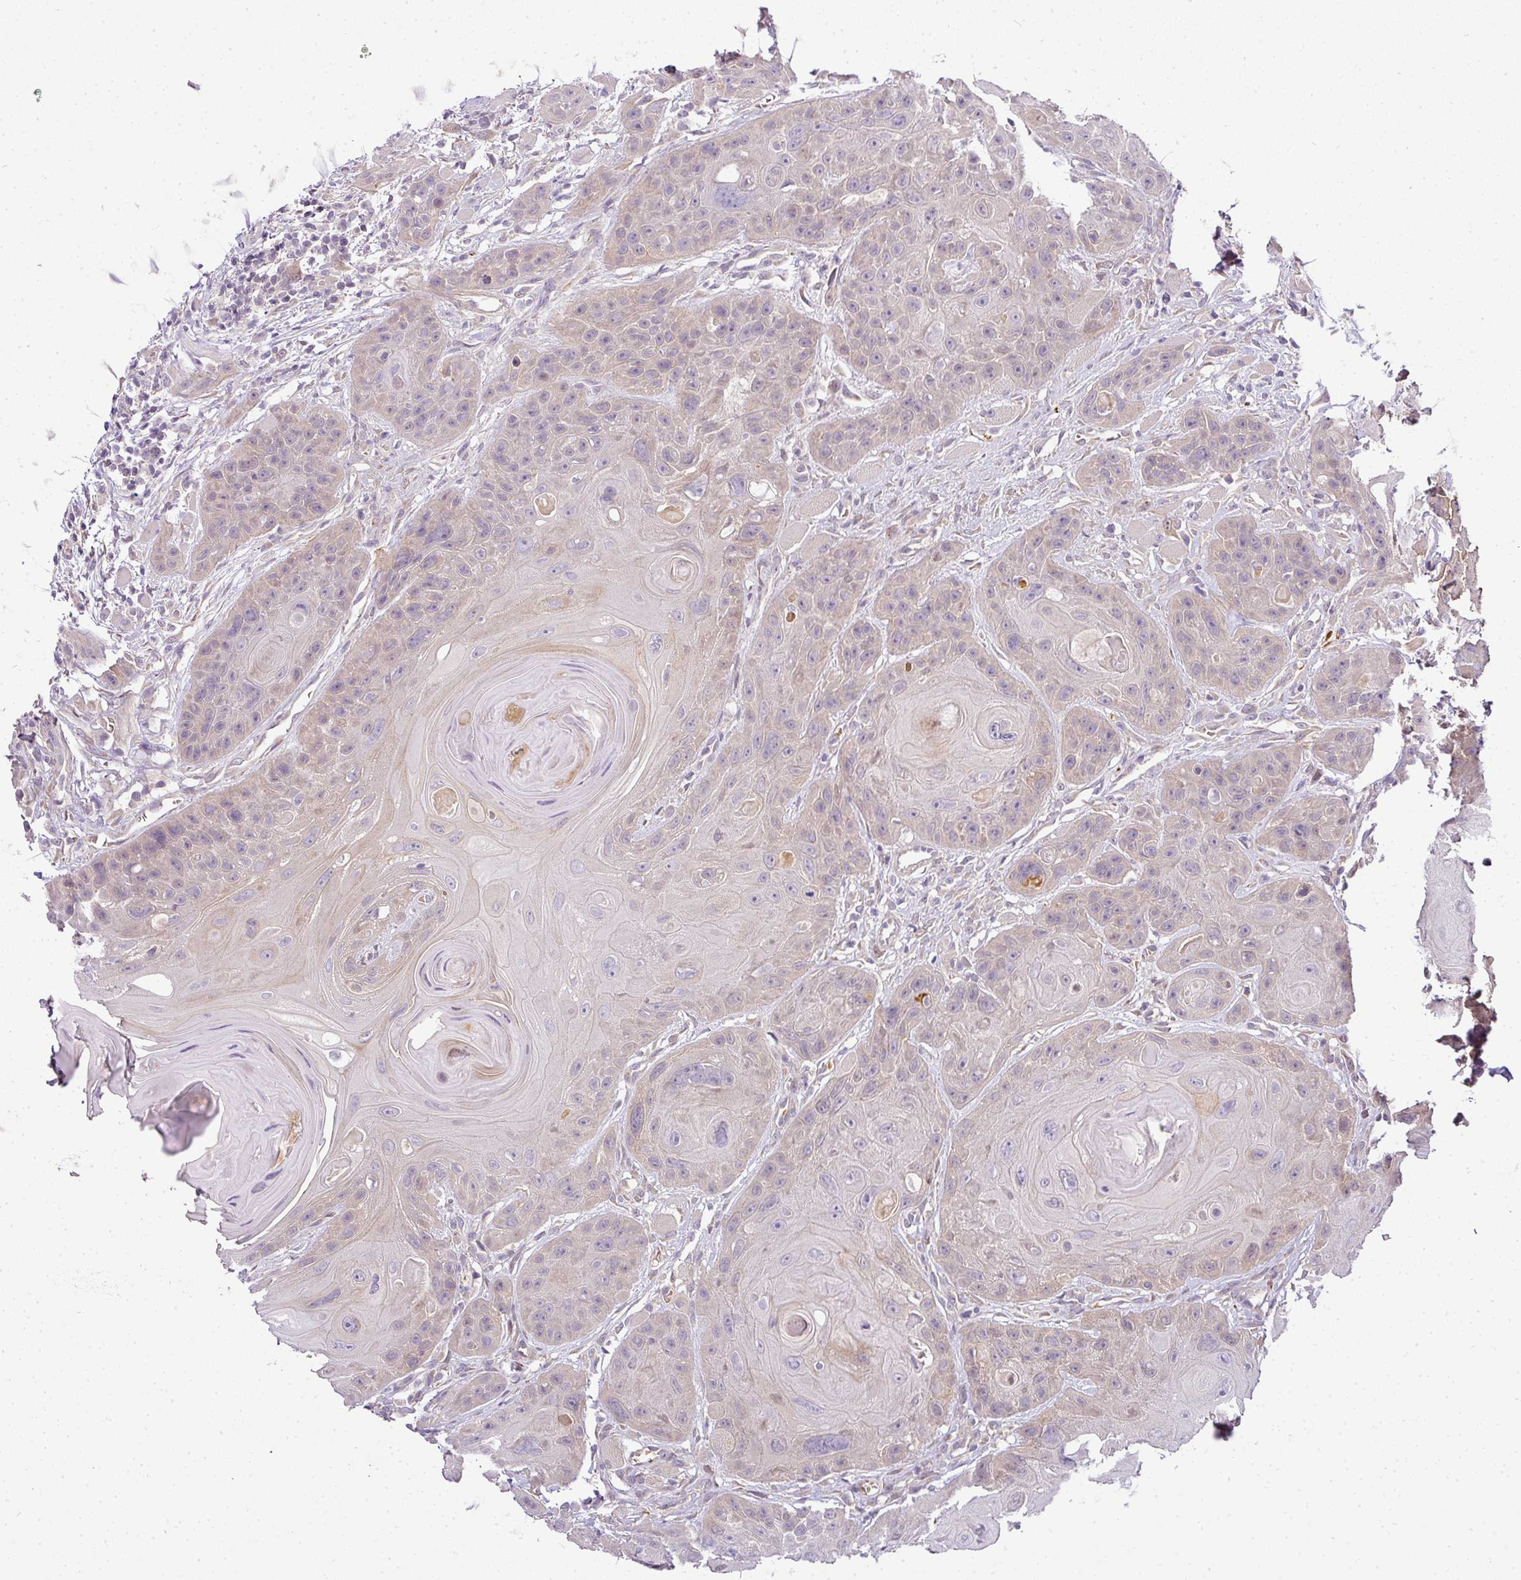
{"staining": {"intensity": "weak", "quantity": "<25%", "location": "cytoplasmic/membranous"}, "tissue": "head and neck cancer", "cell_type": "Tumor cells", "image_type": "cancer", "snomed": [{"axis": "morphology", "description": "Squamous cell carcinoma, NOS"}, {"axis": "topography", "description": "Head-Neck"}], "caption": "An immunohistochemistry (IHC) photomicrograph of head and neck cancer is shown. There is no staining in tumor cells of head and neck cancer. (Brightfield microscopy of DAB immunohistochemistry (IHC) at high magnification).", "gene": "ADH5", "patient": {"sex": "female", "age": 59}}